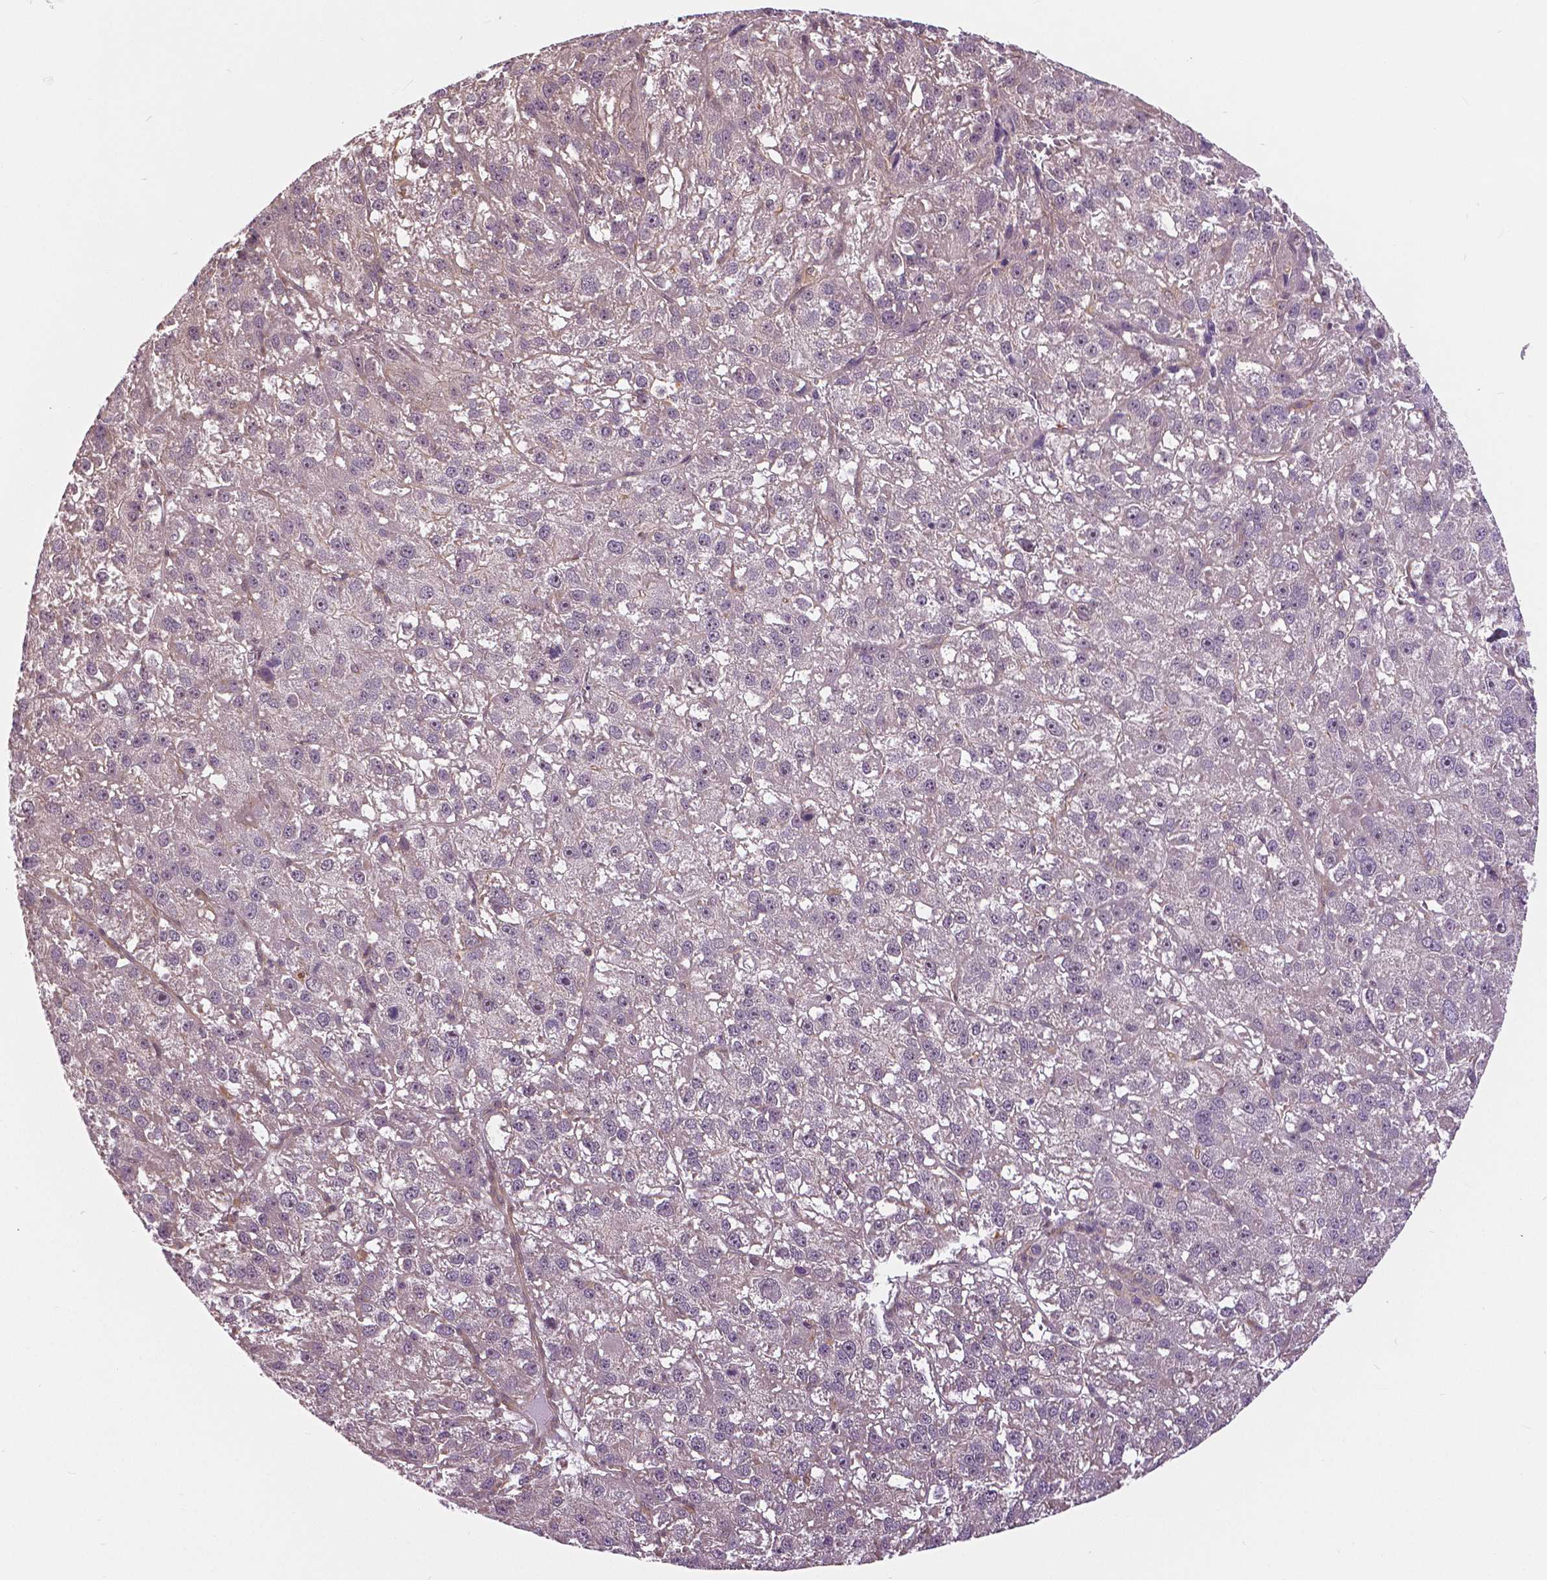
{"staining": {"intensity": "negative", "quantity": "none", "location": "none"}, "tissue": "liver cancer", "cell_type": "Tumor cells", "image_type": "cancer", "snomed": [{"axis": "morphology", "description": "Carcinoma, Hepatocellular, NOS"}, {"axis": "topography", "description": "Liver"}], "caption": "Immunohistochemical staining of hepatocellular carcinoma (liver) shows no significant expression in tumor cells. (DAB immunohistochemistry (IHC), high magnification).", "gene": "ANXA13", "patient": {"sex": "female", "age": 70}}